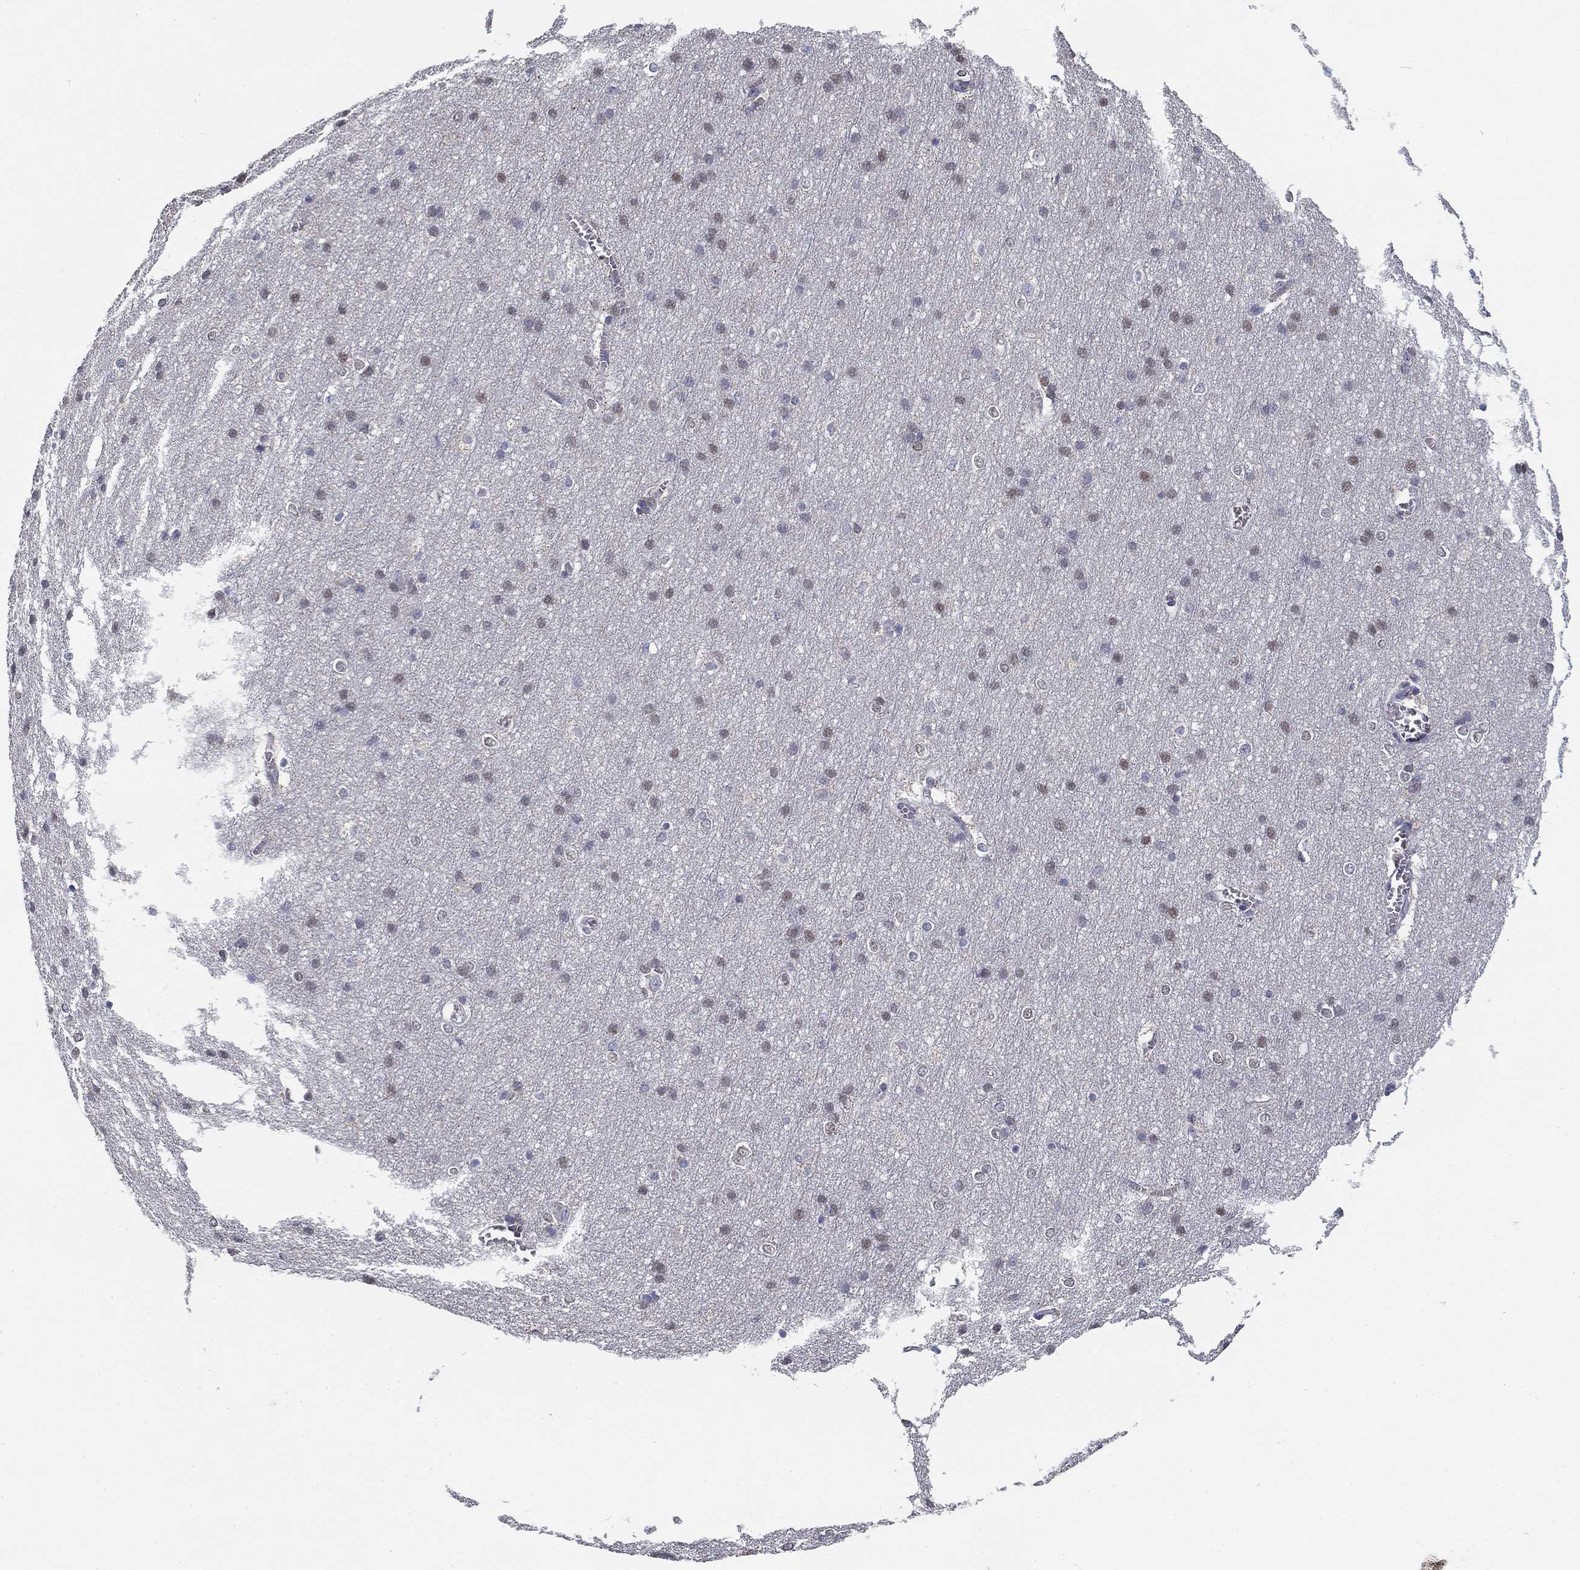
{"staining": {"intensity": "negative", "quantity": "none", "location": "none"}, "tissue": "cerebral cortex", "cell_type": "Endothelial cells", "image_type": "normal", "snomed": [{"axis": "morphology", "description": "Normal tissue, NOS"}, {"axis": "topography", "description": "Cerebral cortex"}], "caption": "High power microscopy micrograph of an IHC image of normal cerebral cortex, revealing no significant expression in endothelial cells. The staining was performed using DAB to visualize the protein expression in brown, while the nuclei were stained in blue with hematoxylin (Magnification: 20x).", "gene": "SLC2A9", "patient": {"sex": "male", "age": 37}}